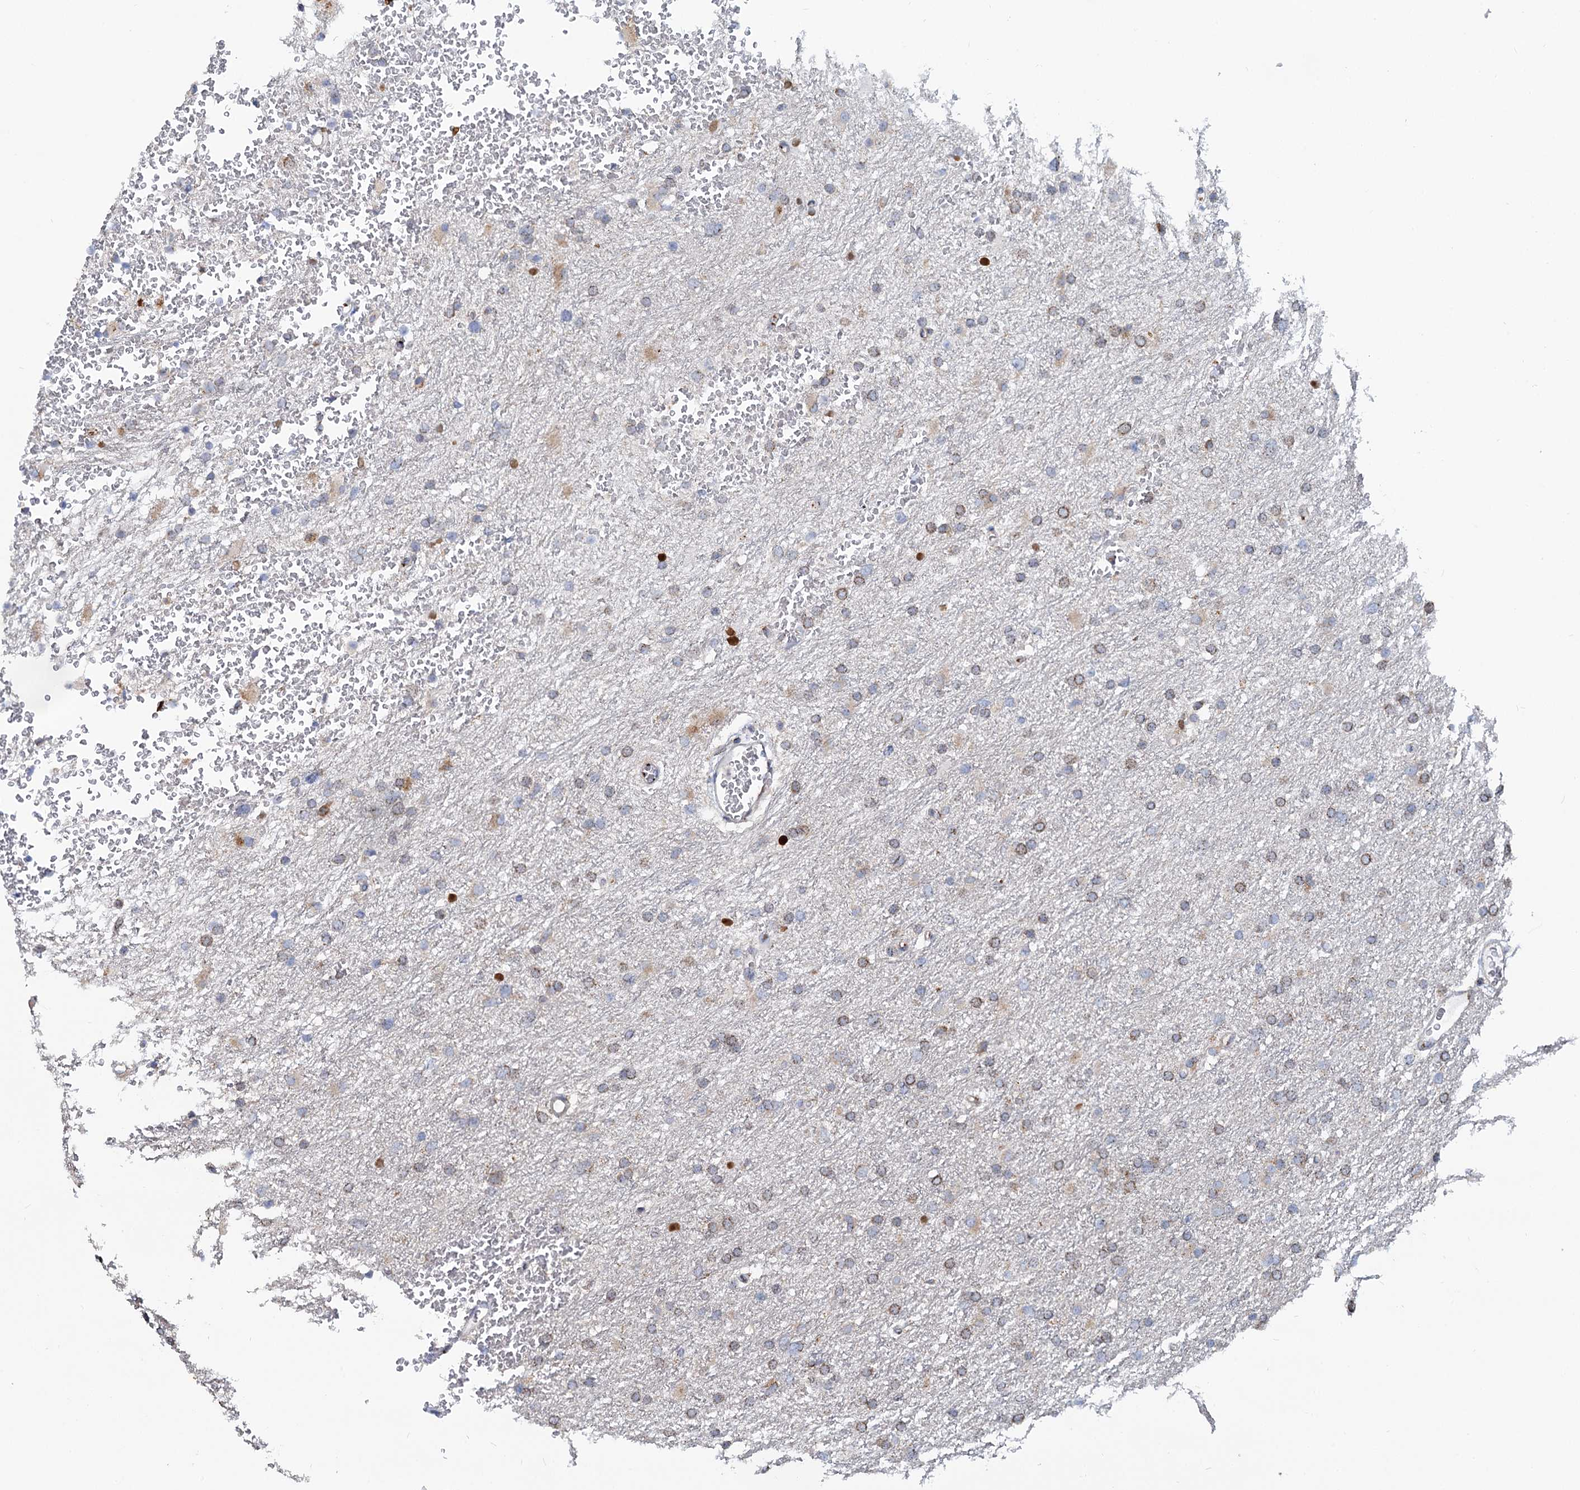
{"staining": {"intensity": "weak", "quantity": "25%-75%", "location": "cytoplasmic/membranous"}, "tissue": "glioma", "cell_type": "Tumor cells", "image_type": "cancer", "snomed": [{"axis": "morphology", "description": "Glioma, malignant, High grade"}, {"axis": "topography", "description": "Cerebral cortex"}], "caption": "Glioma tissue demonstrates weak cytoplasmic/membranous staining in about 25%-75% of tumor cells (DAB (3,3'-diaminobenzidine) = brown stain, brightfield microscopy at high magnification).", "gene": "SUPT20H", "patient": {"sex": "female", "age": 36}}